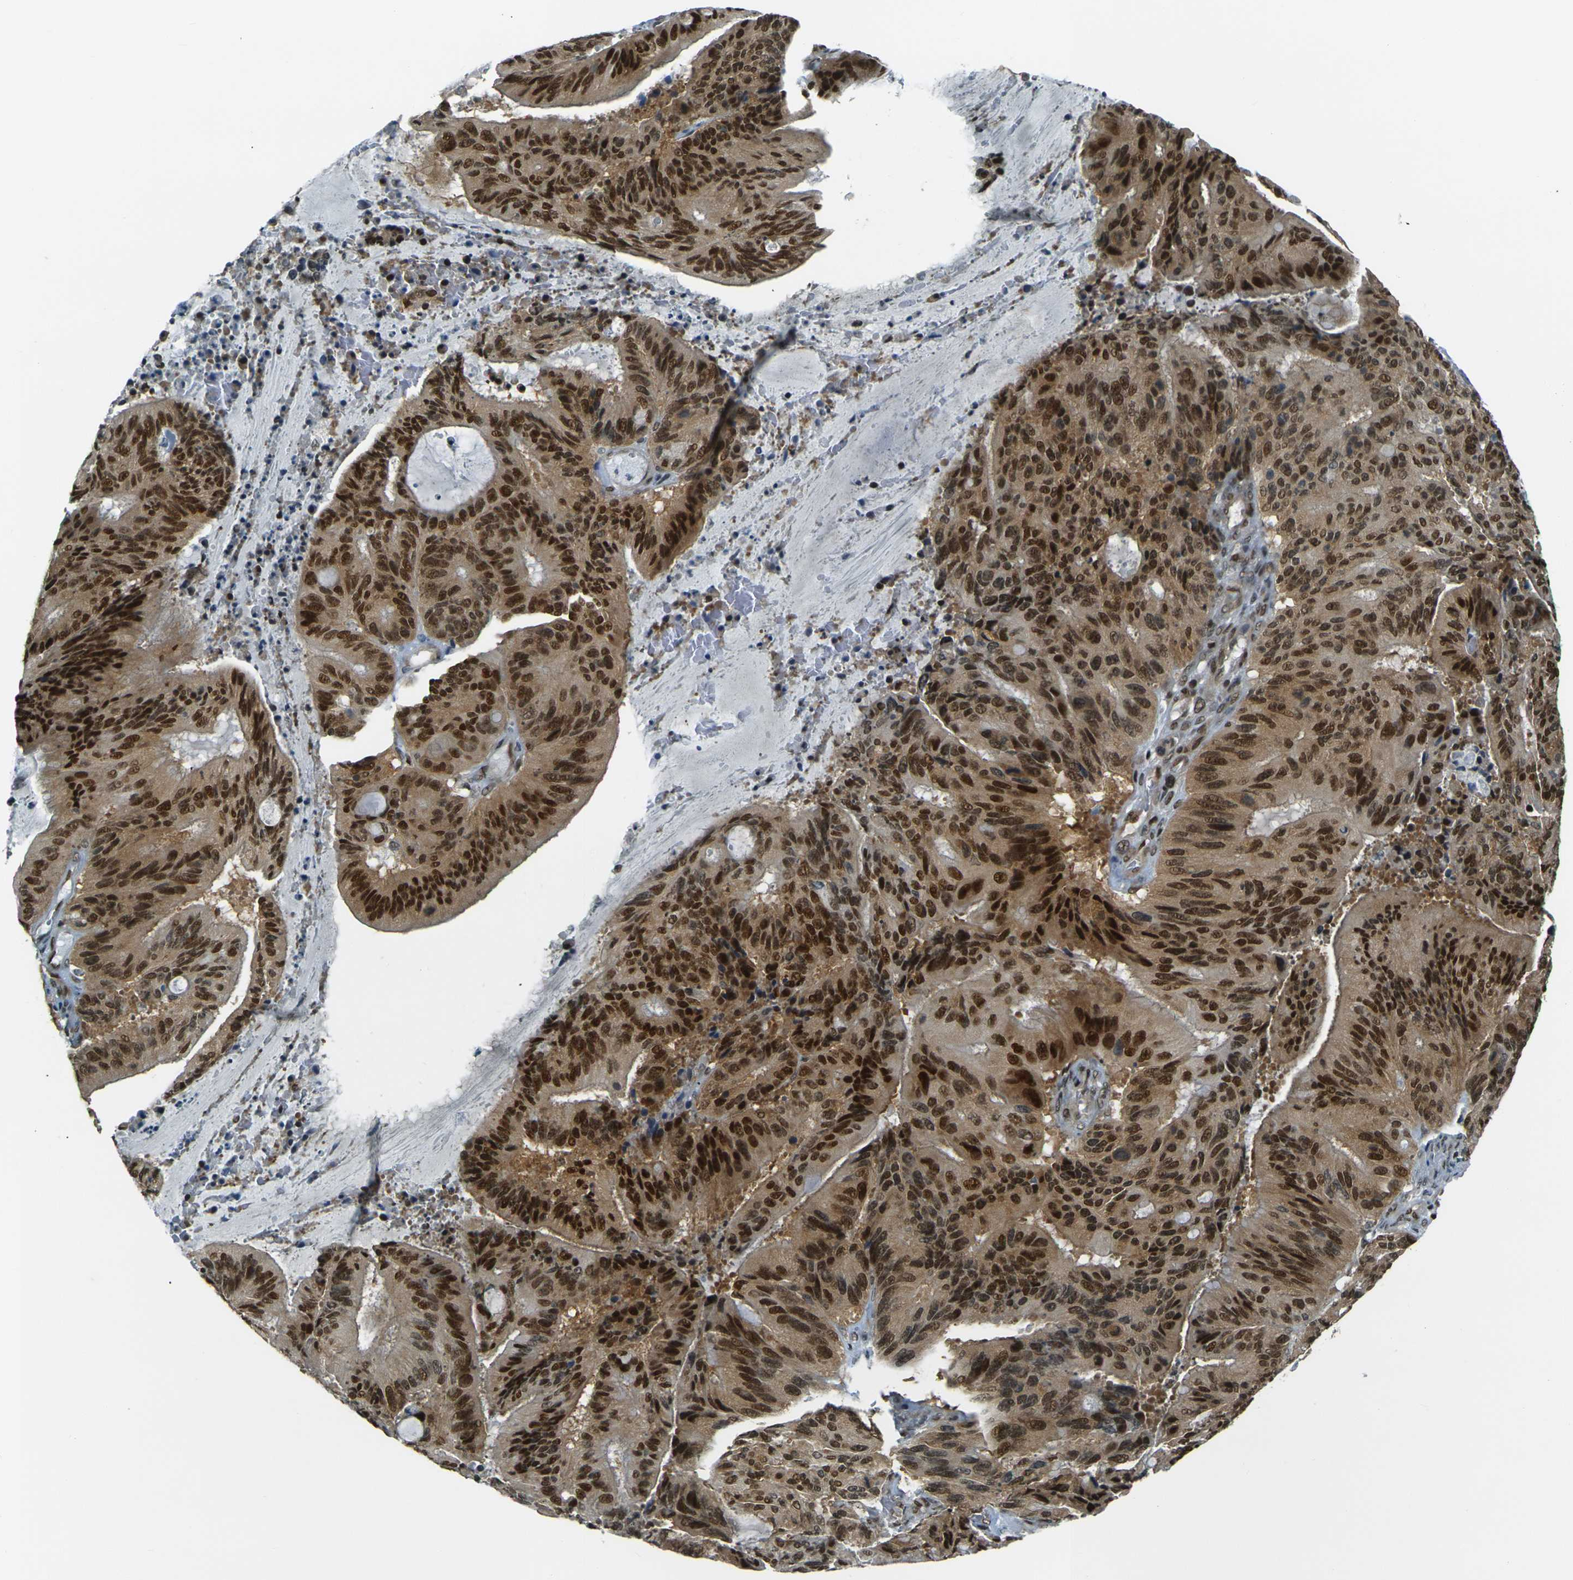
{"staining": {"intensity": "strong", "quantity": ">75%", "location": "cytoplasmic/membranous,nuclear"}, "tissue": "liver cancer", "cell_type": "Tumor cells", "image_type": "cancer", "snomed": [{"axis": "morphology", "description": "Cholangiocarcinoma"}, {"axis": "topography", "description": "Liver"}], "caption": "Immunohistochemical staining of human cholangiocarcinoma (liver) shows strong cytoplasmic/membranous and nuclear protein expression in approximately >75% of tumor cells. The staining was performed using DAB to visualize the protein expression in brown, while the nuclei were stained in blue with hematoxylin (Magnification: 20x).", "gene": "NHEJ1", "patient": {"sex": "female", "age": 73}}